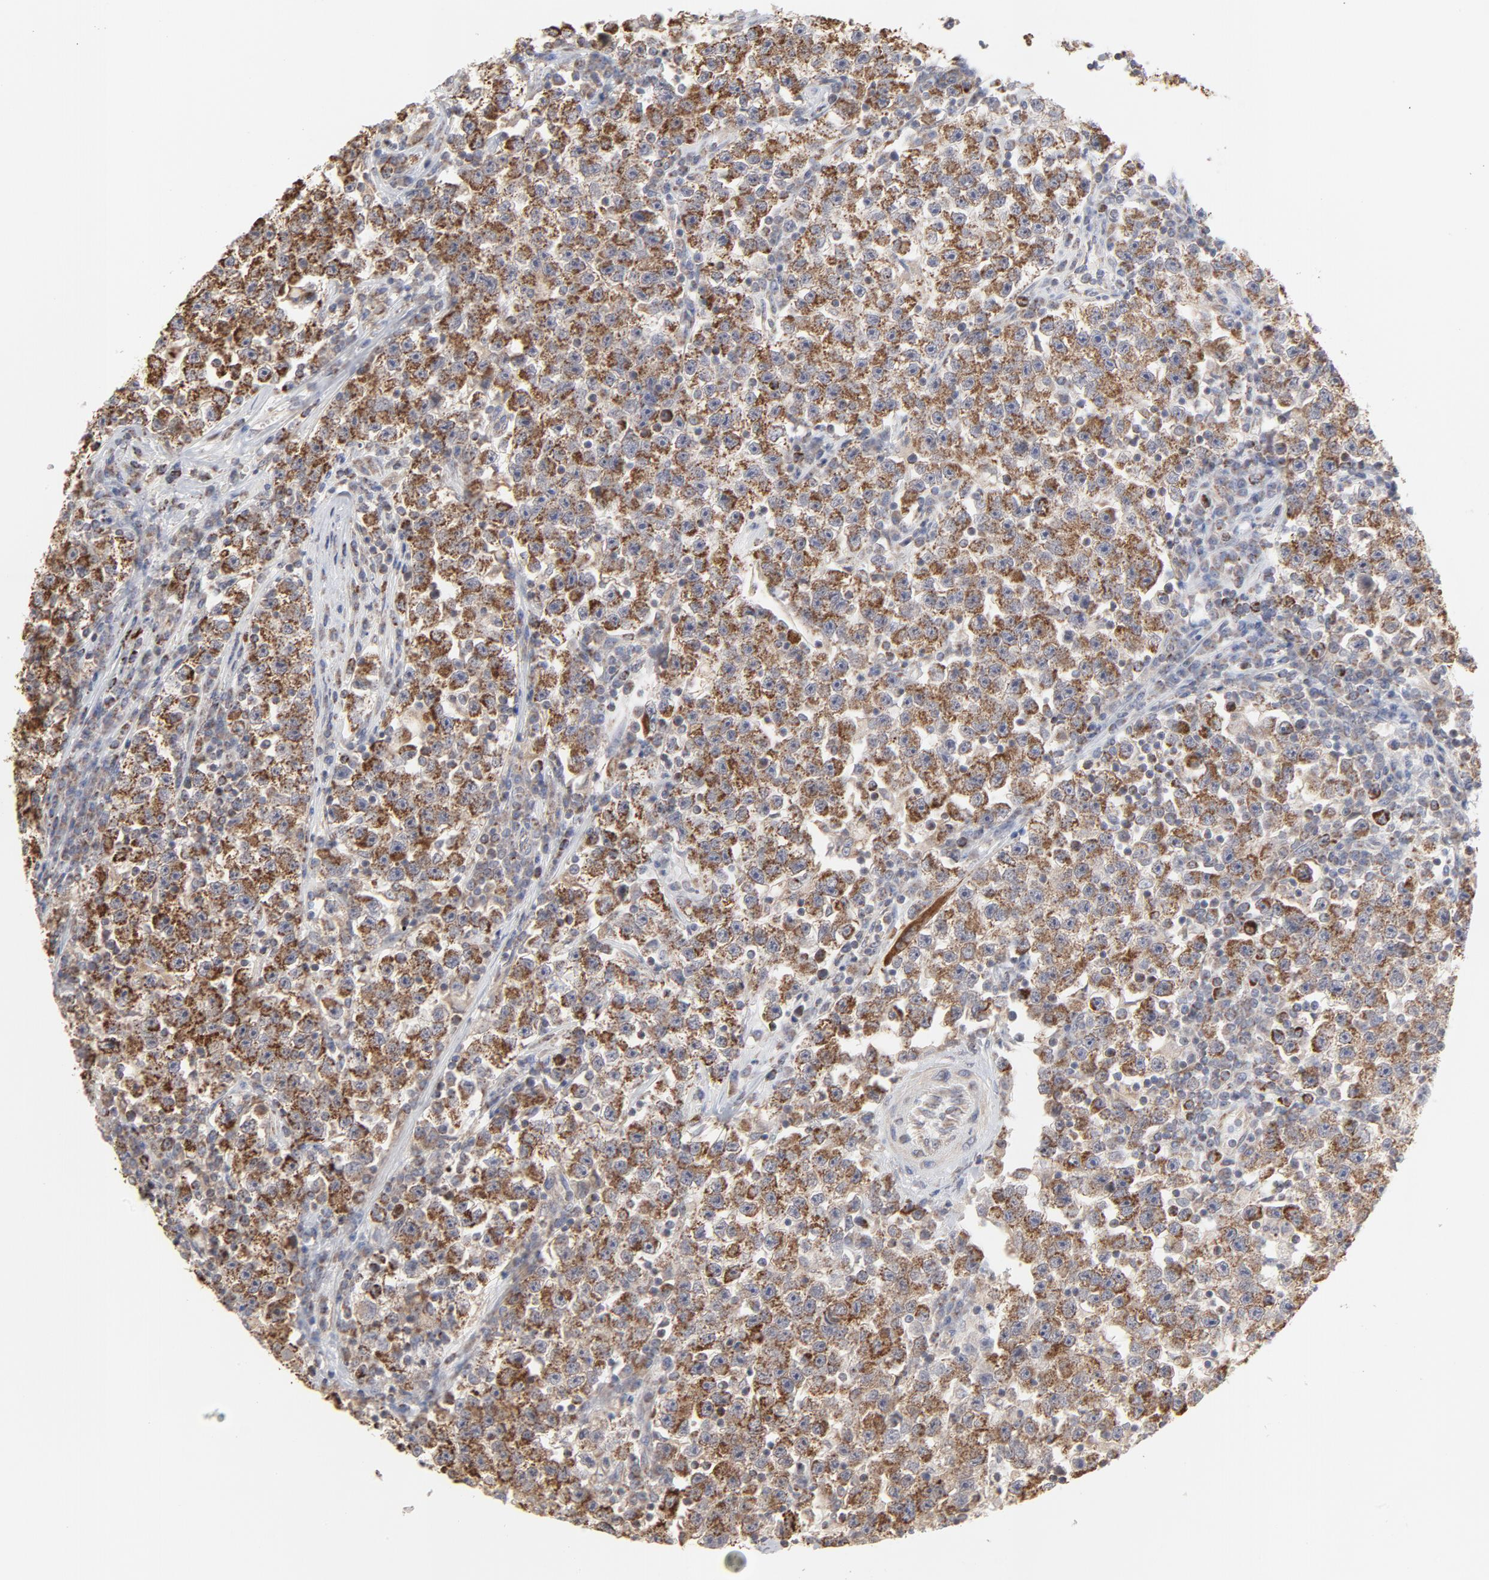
{"staining": {"intensity": "moderate", "quantity": ">75%", "location": "cytoplasmic/membranous"}, "tissue": "testis cancer", "cell_type": "Tumor cells", "image_type": "cancer", "snomed": [{"axis": "morphology", "description": "Seminoma, NOS"}, {"axis": "topography", "description": "Testis"}], "caption": "Brown immunohistochemical staining in human testis cancer (seminoma) shows moderate cytoplasmic/membranous staining in approximately >75% of tumor cells.", "gene": "PPFIBP2", "patient": {"sex": "male", "age": 22}}